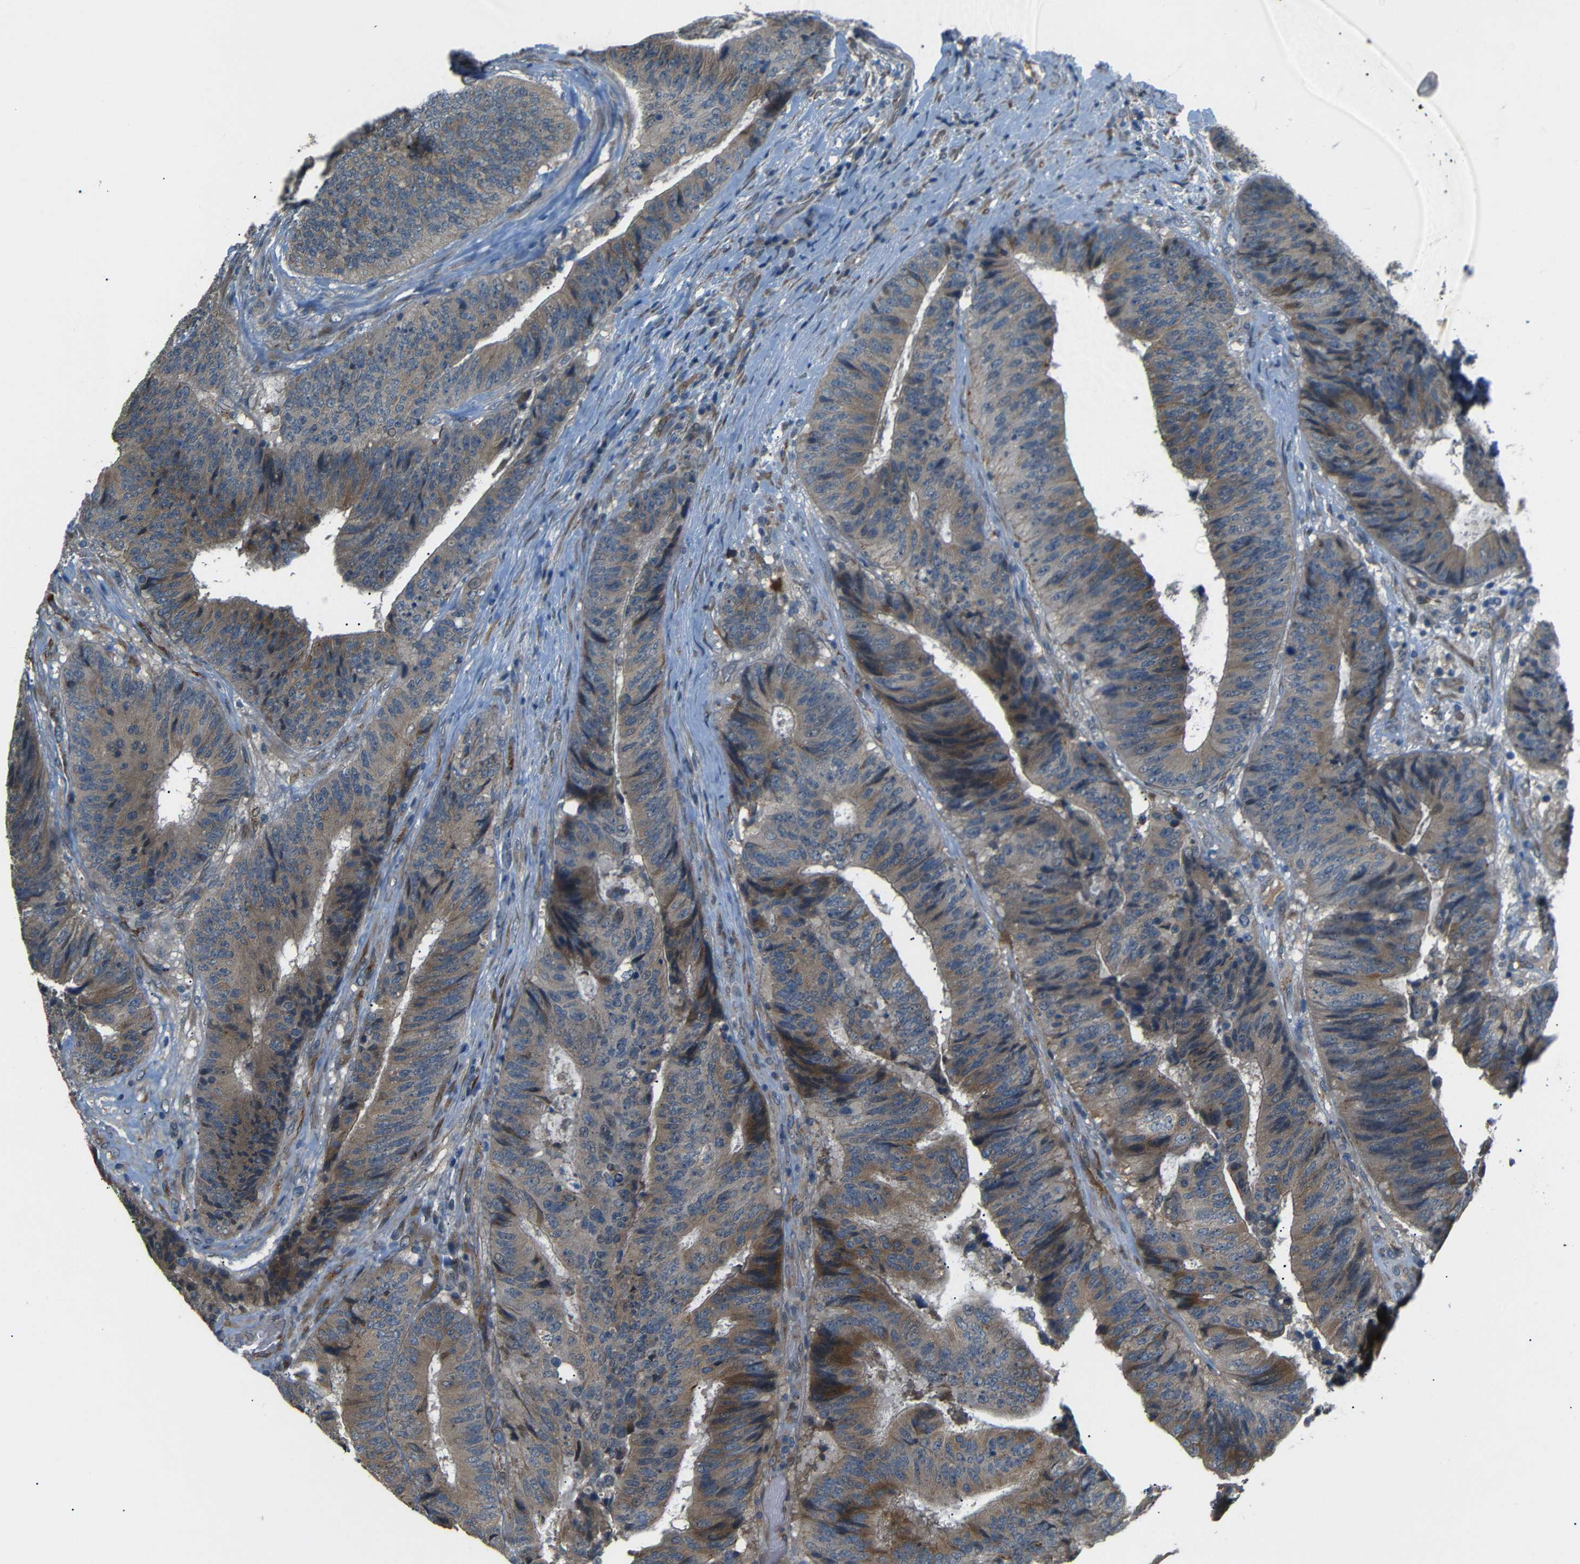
{"staining": {"intensity": "moderate", "quantity": ">75%", "location": "cytoplasmic/membranous"}, "tissue": "colorectal cancer", "cell_type": "Tumor cells", "image_type": "cancer", "snomed": [{"axis": "morphology", "description": "Adenocarcinoma, NOS"}, {"axis": "topography", "description": "Rectum"}], "caption": "Protein staining of colorectal cancer (adenocarcinoma) tissue reveals moderate cytoplasmic/membranous staining in about >75% of tumor cells.", "gene": "ATP7A", "patient": {"sex": "male", "age": 72}}